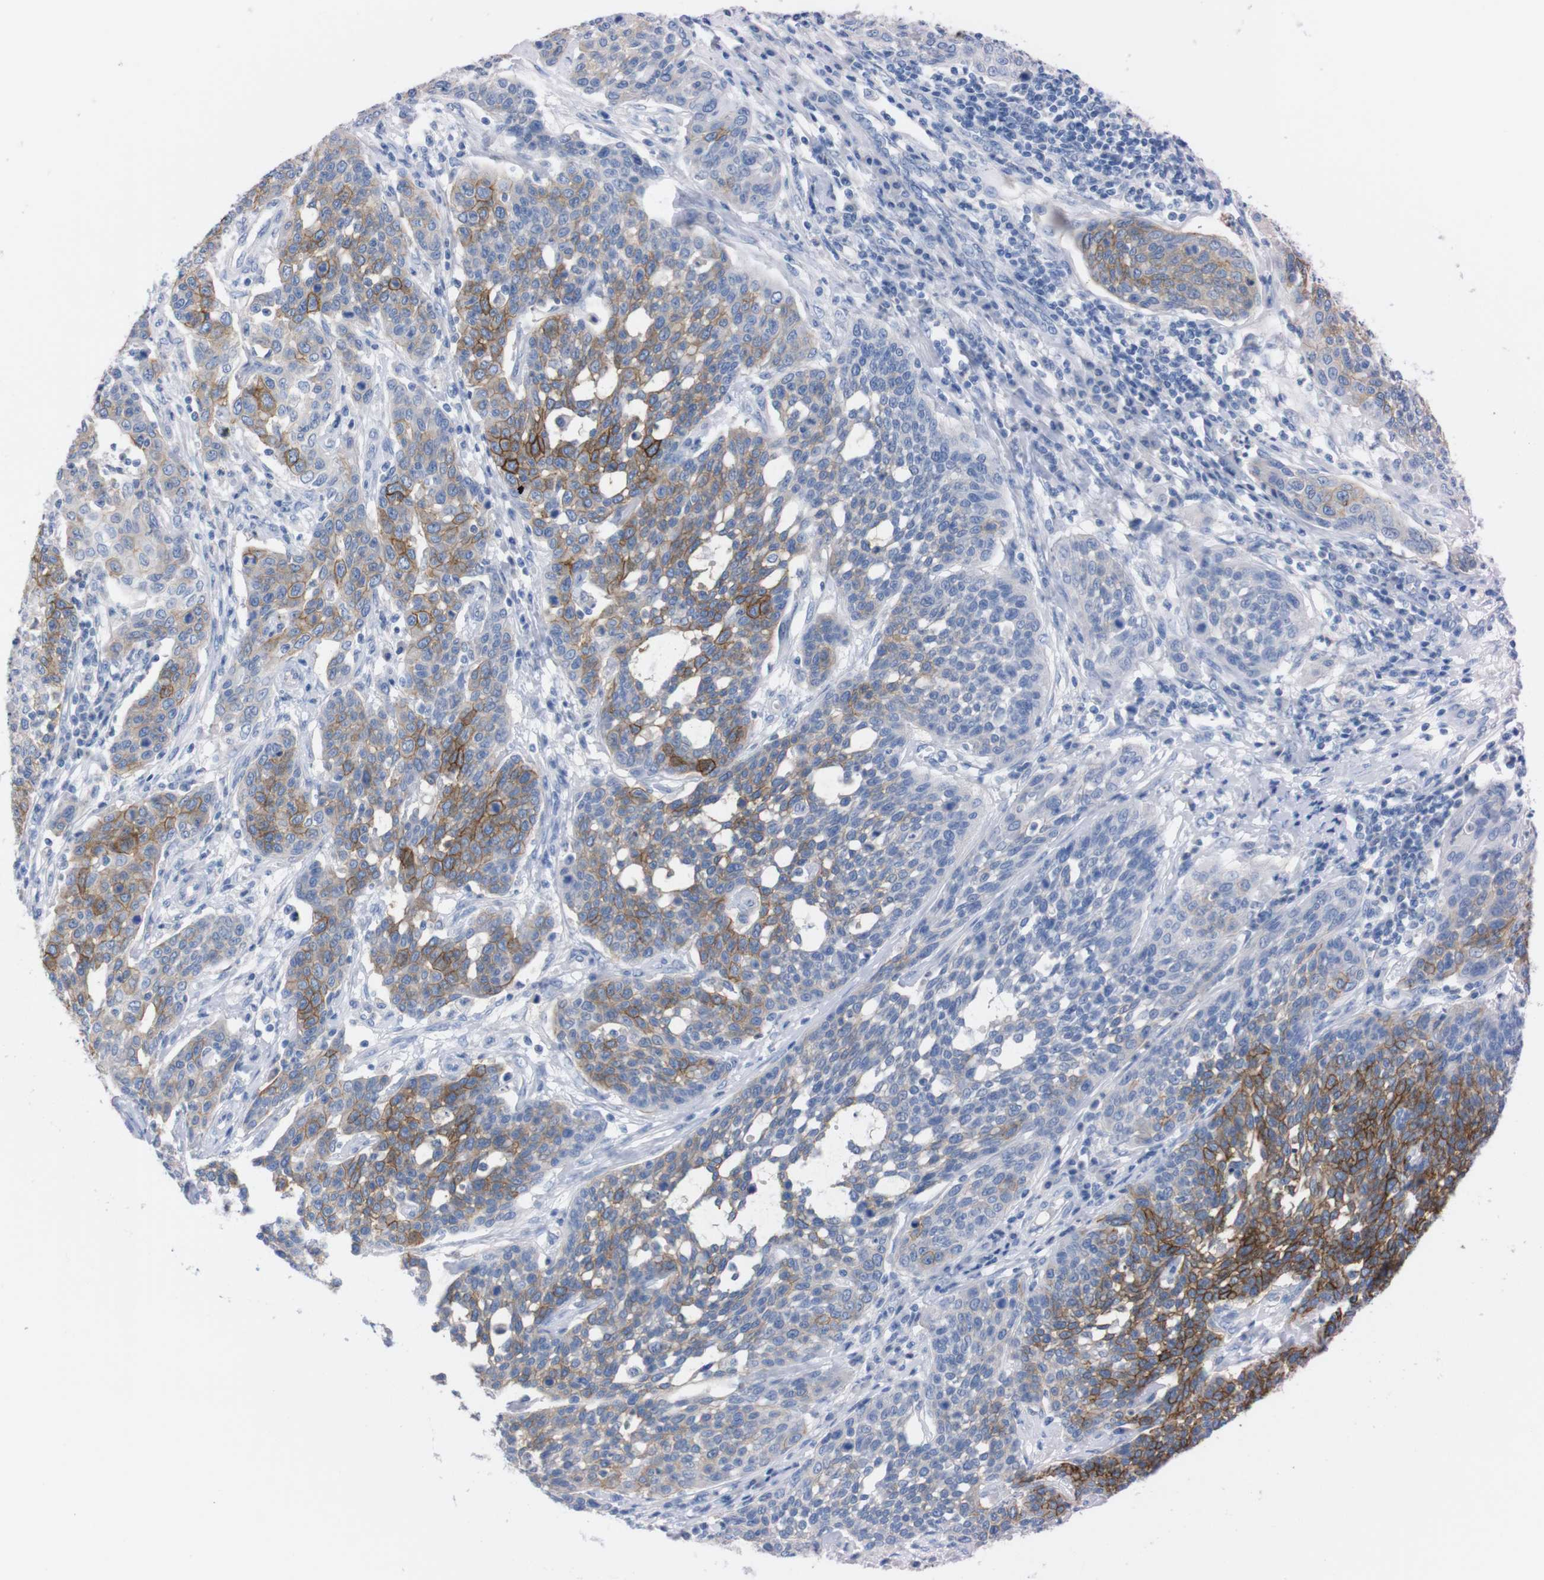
{"staining": {"intensity": "moderate", "quantity": "25%-75%", "location": "cytoplasmic/membranous"}, "tissue": "cervical cancer", "cell_type": "Tumor cells", "image_type": "cancer", "snomed": [{"axis": "morphology", "description": "Squamous cell carcinoma, NOS"}, {"axis": "topography", "description": "Cervix"}], "caption": "Immunohistochemistry (IHC) staining of cervical cancer, which exhibits medium levels of moderate cytoplasmic/membranous expression in approximately 25%-75% of tumor cells indicating moderate cytoplasmic/membranous protein staining. The staining was performed using DAB (brown) for protein detection and nuclei were counterstained in hematoxylin (blue).", "gene": "TMEM243", "patient": {"sex": "female", "age": 34}}